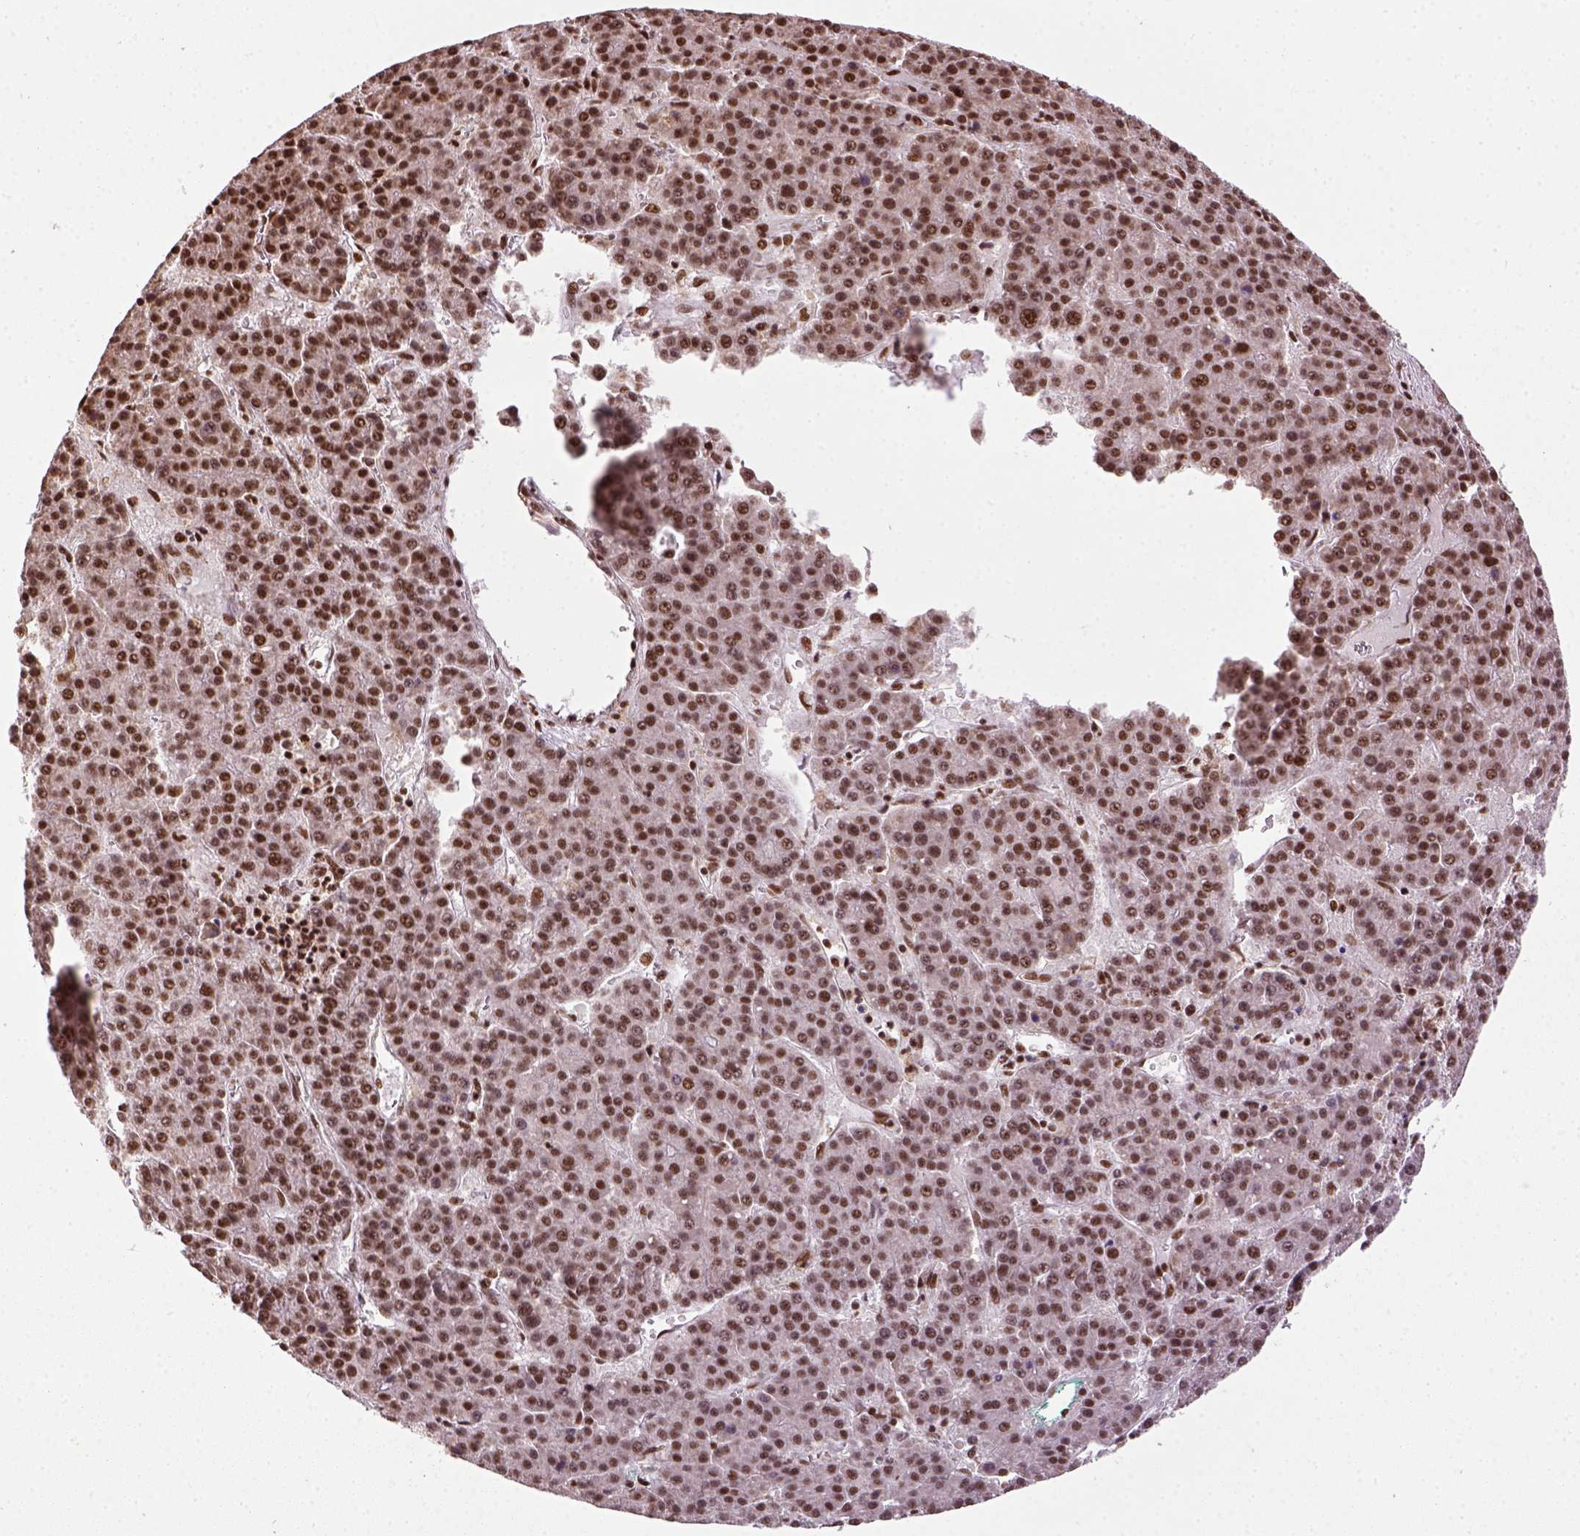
{"staining": {"intensity": "moderate", "quantity": ">75%", "location": "nuclear"}, "tissue": "liver cancer", "cell_type": "Tumor cells", "image_type": "cancer", "snomed": [{"axis": "morphology", "description": "Carcinoma, Hepatocellular, NOS"}, {"axis": "topography", "description": "Liver"}], "caption": "Liver cancer (hepatocellular carcinoma) was stained to show a protein in brown. There is medium levels of moderate nuclear staining in about >75% of tumor cells. Nuclei are stained in blue.", "gene": "CCAR1", "patient": {"sex": "female", "age": 58}}